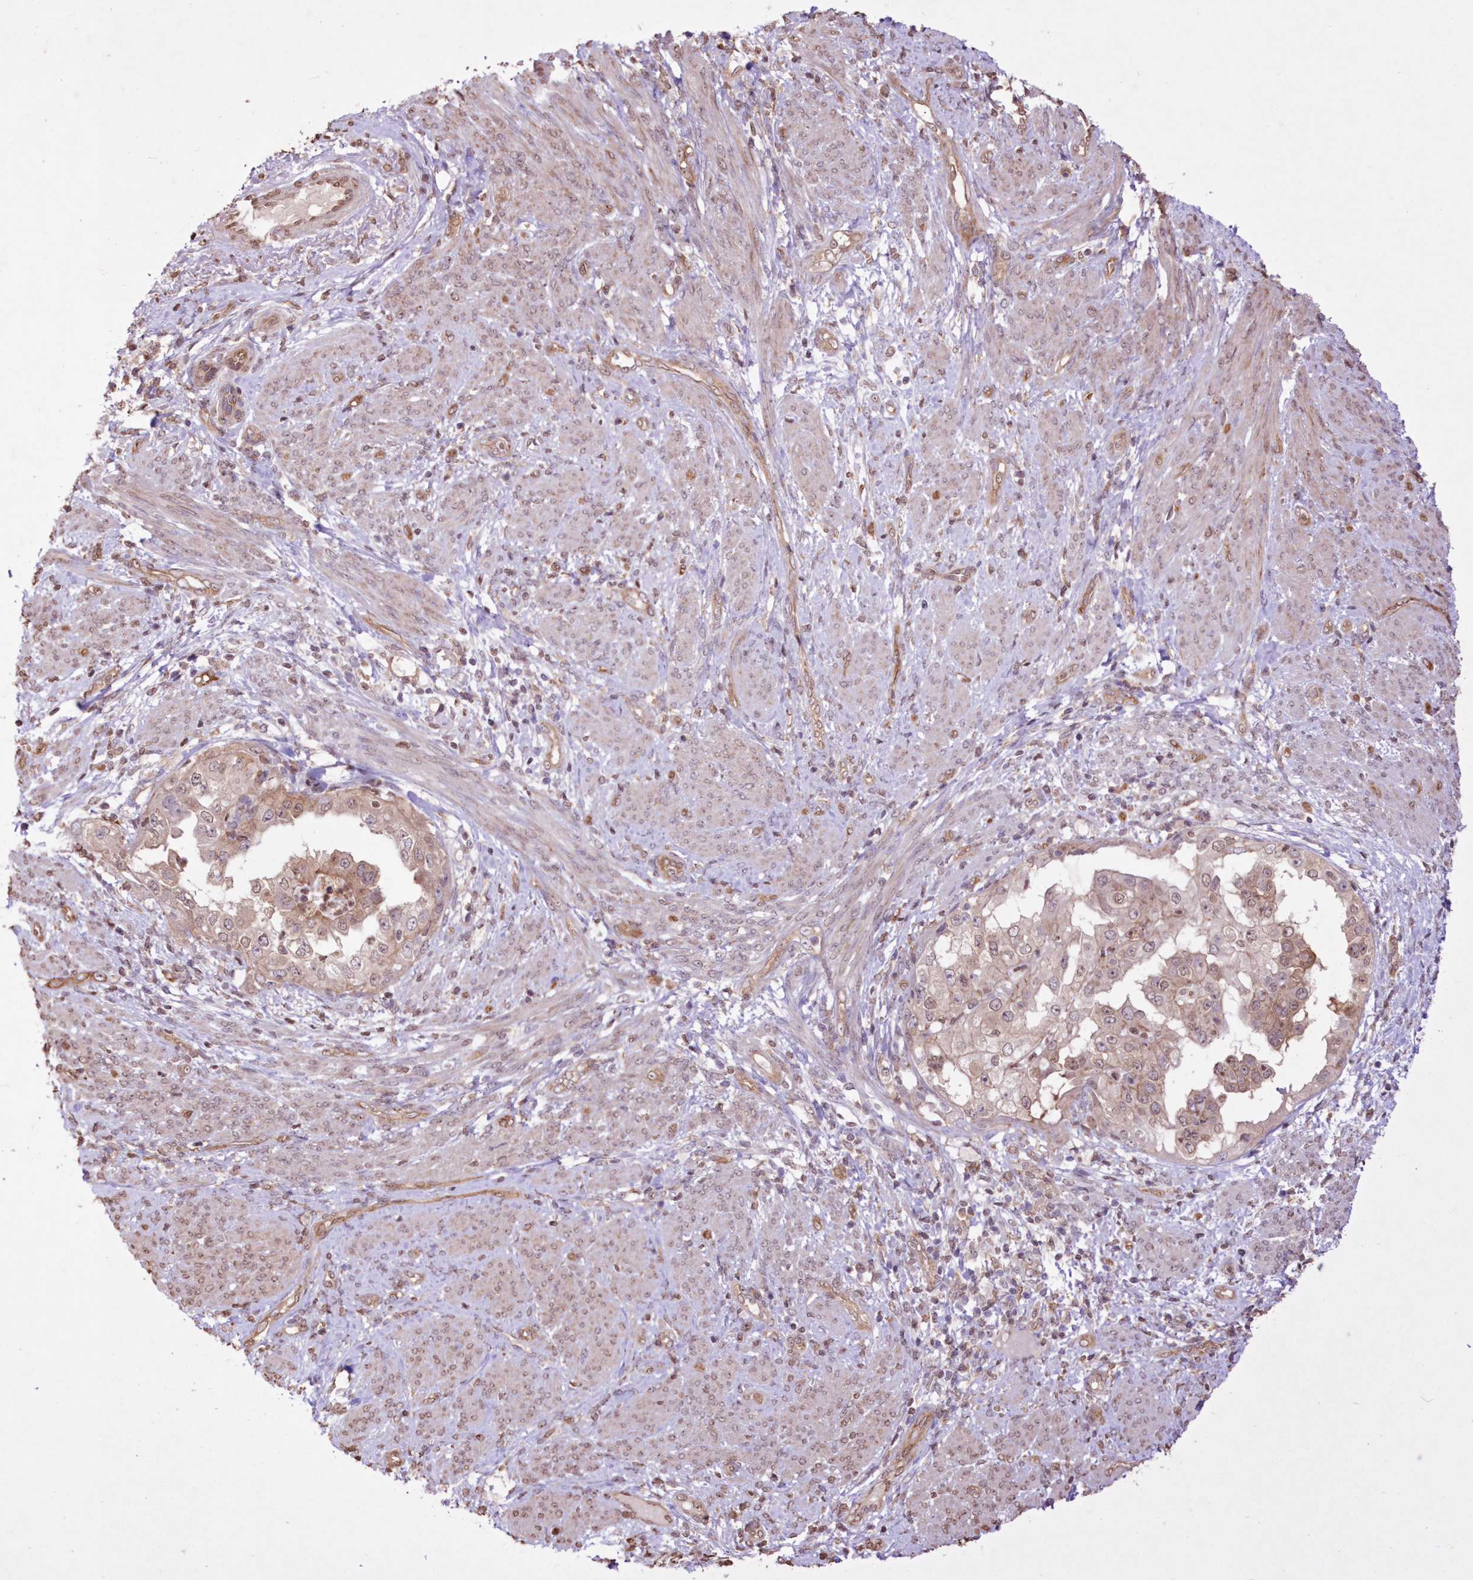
{"staining": {"intensity": "weak", "quantity": ">75%", "location": "cytoplasmic/membranous,nuclear"}, "tissue": "endometrial cancer", "cell_type": "Tumor cells", "image_type": "cancer", "snomed": [{"axis": "morphology", "description": "Adenocarcinoma, NOS"}, {"axis": "topography", "description": "Endometrium"}], "caption": "Tumor cells reveal low levels of weak cytoplasmic/membranous and nuclear staining in approximately >75% of cells in endometrial cancer.", "gene": "FCHO2", "patient": {"sex": "female", "age": 85}}